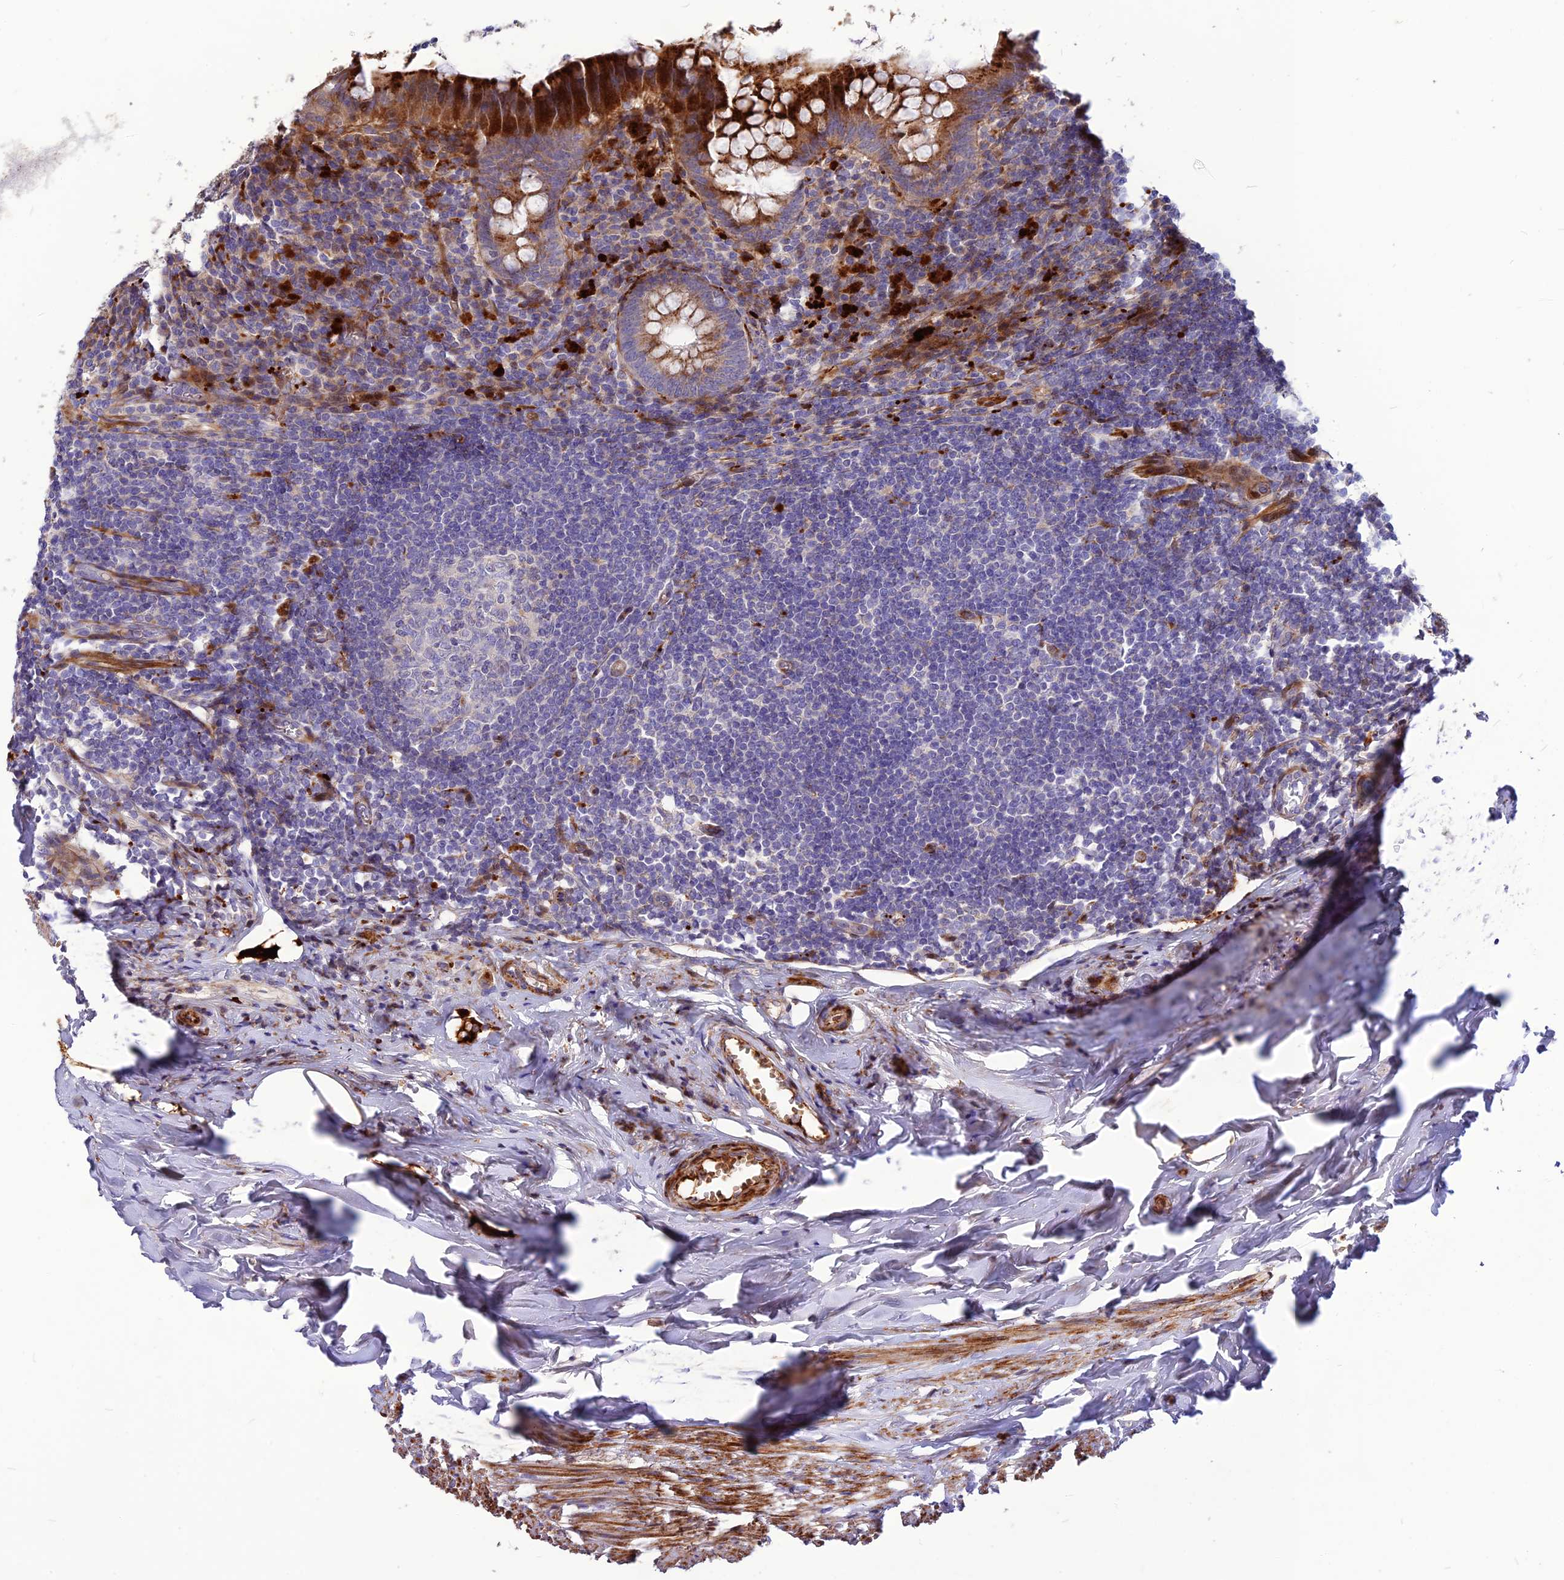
{"staining": {"intensity": "moderate", "quantity": ">75%", "location": "cytoplasmic/membranous"}, "tissue": "appendix", "cell_type": "Glandular cells", "image_type": "normal", "snomed": [{"axis": "morphology", "description": "Normal tissue, NOS"}, {"axis": "topography", "description": "Appendix"}], "caption": "Immunohistochemical staining of benign human appendix displays >75% levels of moderate cytoplasmic/membranous protein positivity in about >75% of glandular cells. (DAB (3,3'-diaminobenzidine) IHC with brightfield microscopy, high magnification).", "gene": "RIMOC1", "patient": {"sex": "female", "age": 51}}